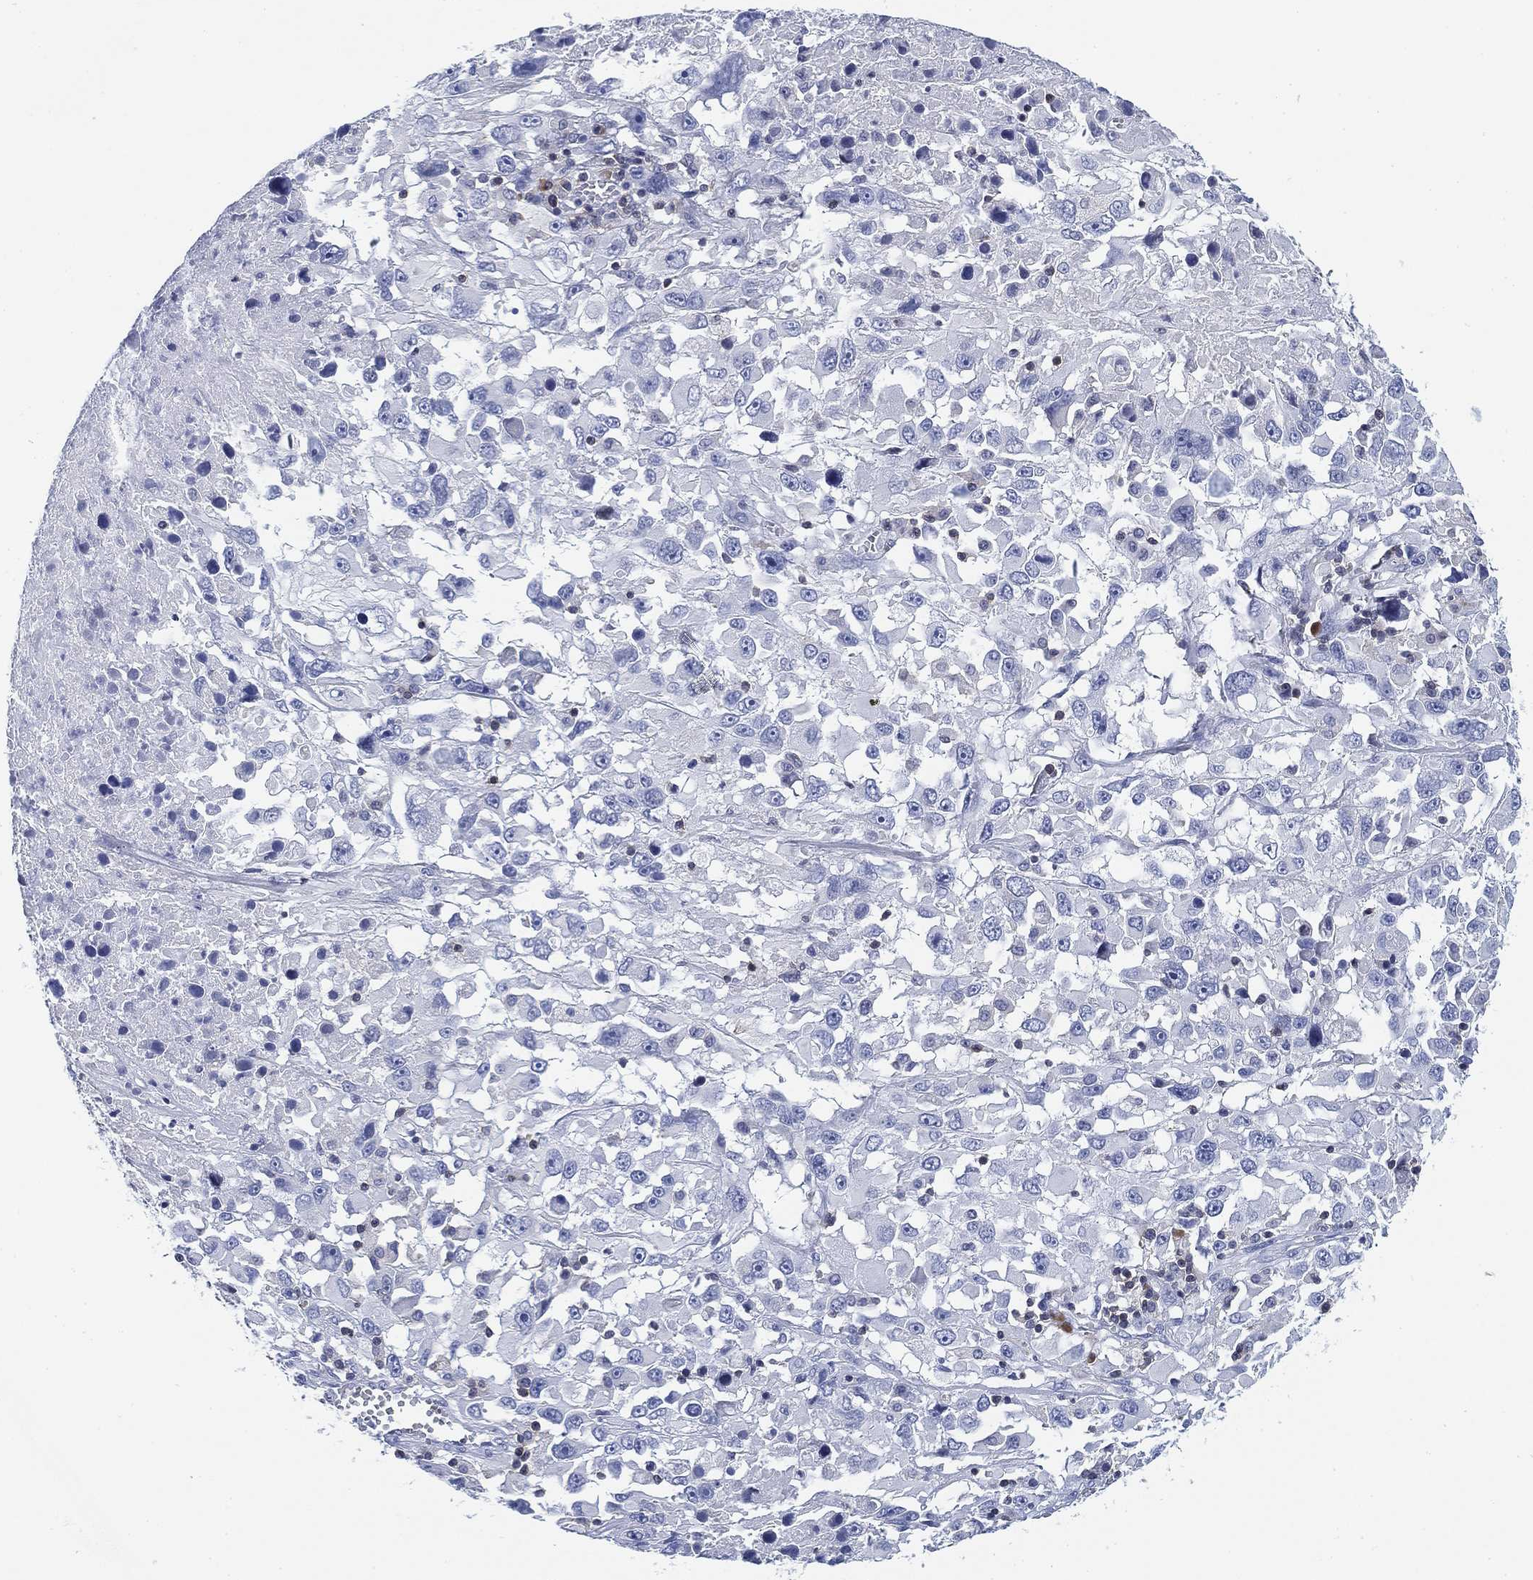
{"staining": {"intensity": "negative", "quantity": "none", "location": "none"}, "tissue": "melanoma", "cell_type": "Tumor cells", "image_type": "cancer", "snomed": [{"axis": "morphology", "description": "Malignant melanoma, Metastatic site"}, {"axis": "topography", "description": "Soft tissue"}], "caption": "Immunohistochemistry histopathology image of neoplastic tissue: human melanoma stained with DAB (3,3'-diaminobenzidine) shows no significant protein staining in tumor cells.", "gene": "FYB1", "patient": {"sex": "male", "age": 50}}